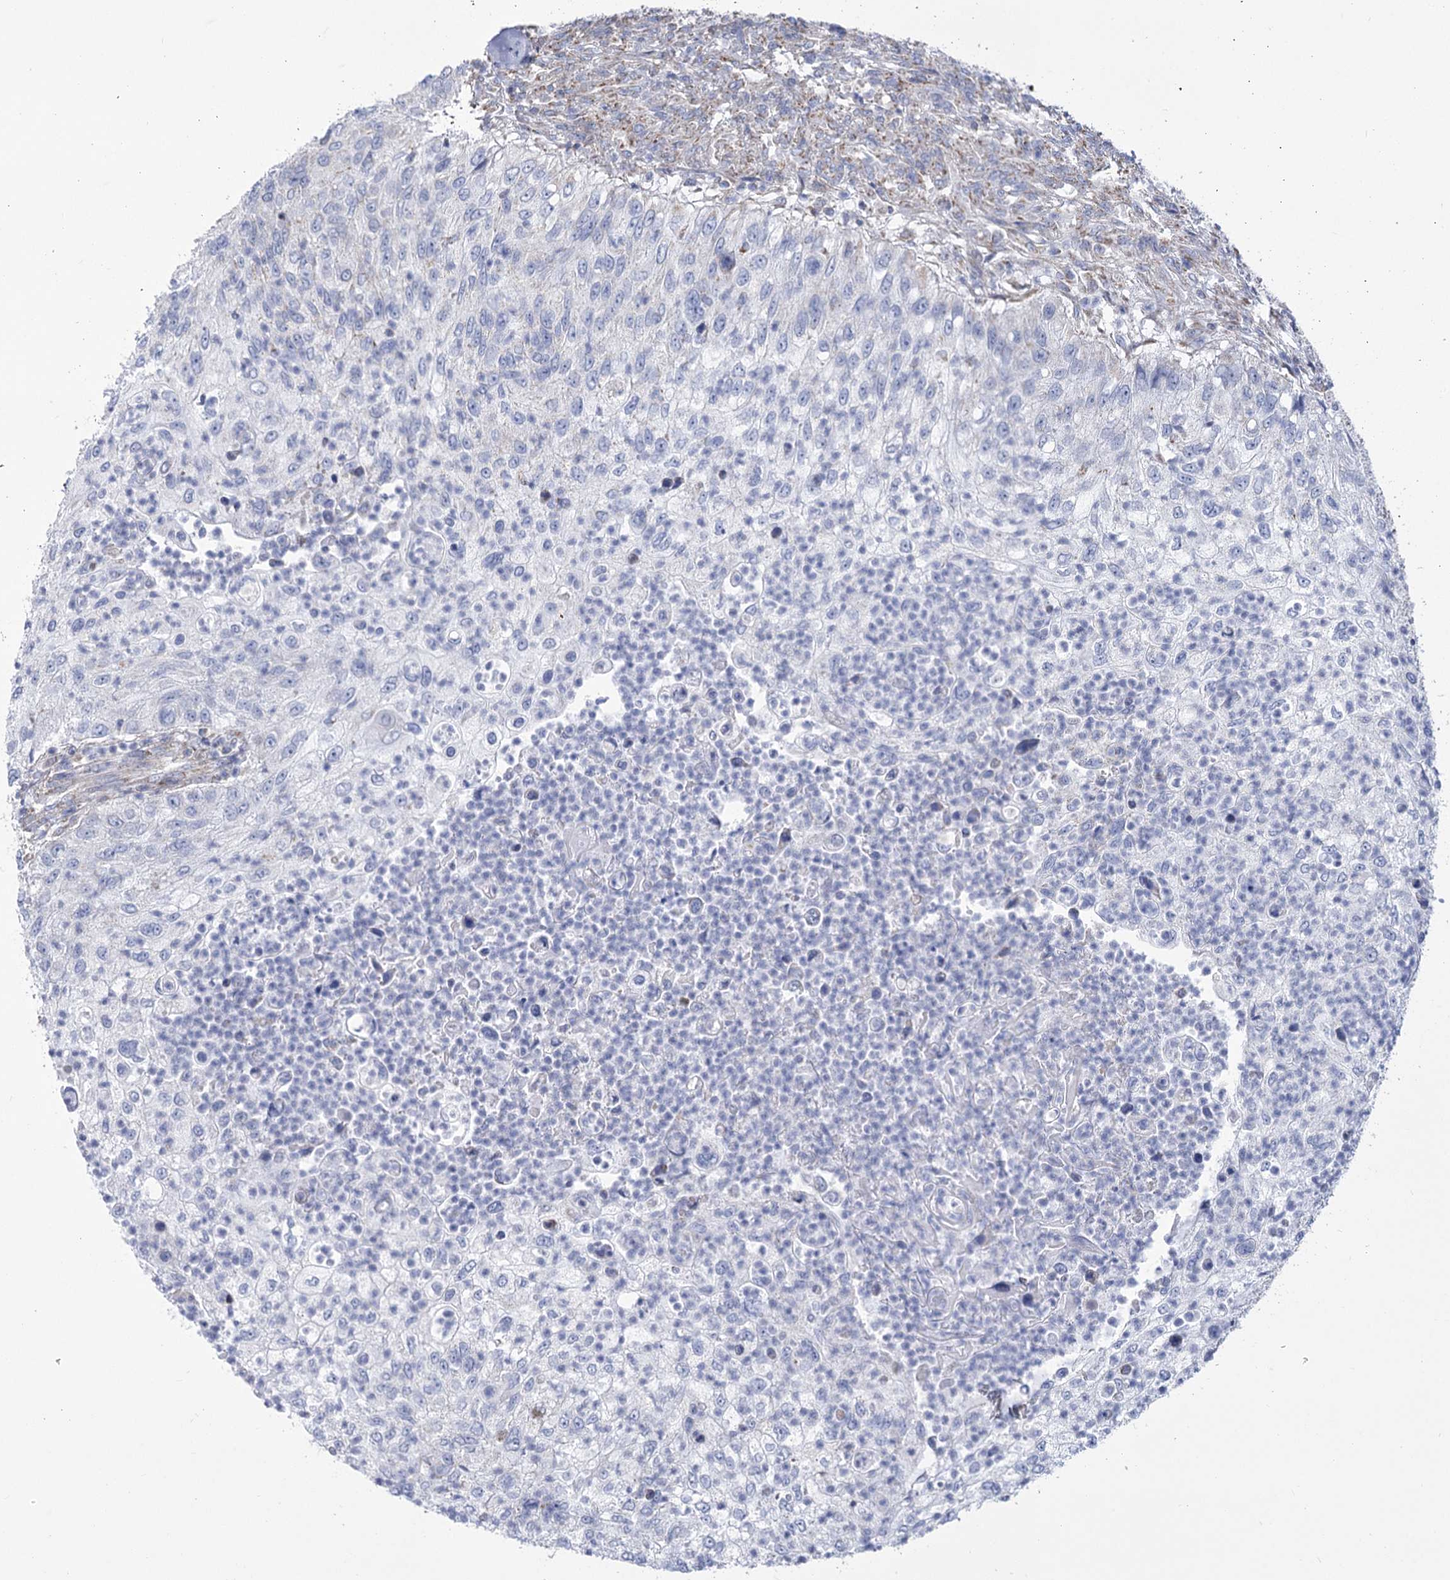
{"staining": {"intensity": "negative", "quantity": "none", "location": "none"}, "tissue": "urothelial cancer", "cell_type": "Tumor cells", "image_type": "cancer", "snomed": [{"axis": "morphology", "description": "Urothelial carcinoma, High grade"}, {"axis": "topography", "description": "Urinary bladder"}], "caption": "The immunohistochemistry histopathology image has no significant expression in tumor cells of urothelial carcinoma (high-grade) tissue.", "gene": "PDHB", "patient": {"sex": "female", "age": 60}}